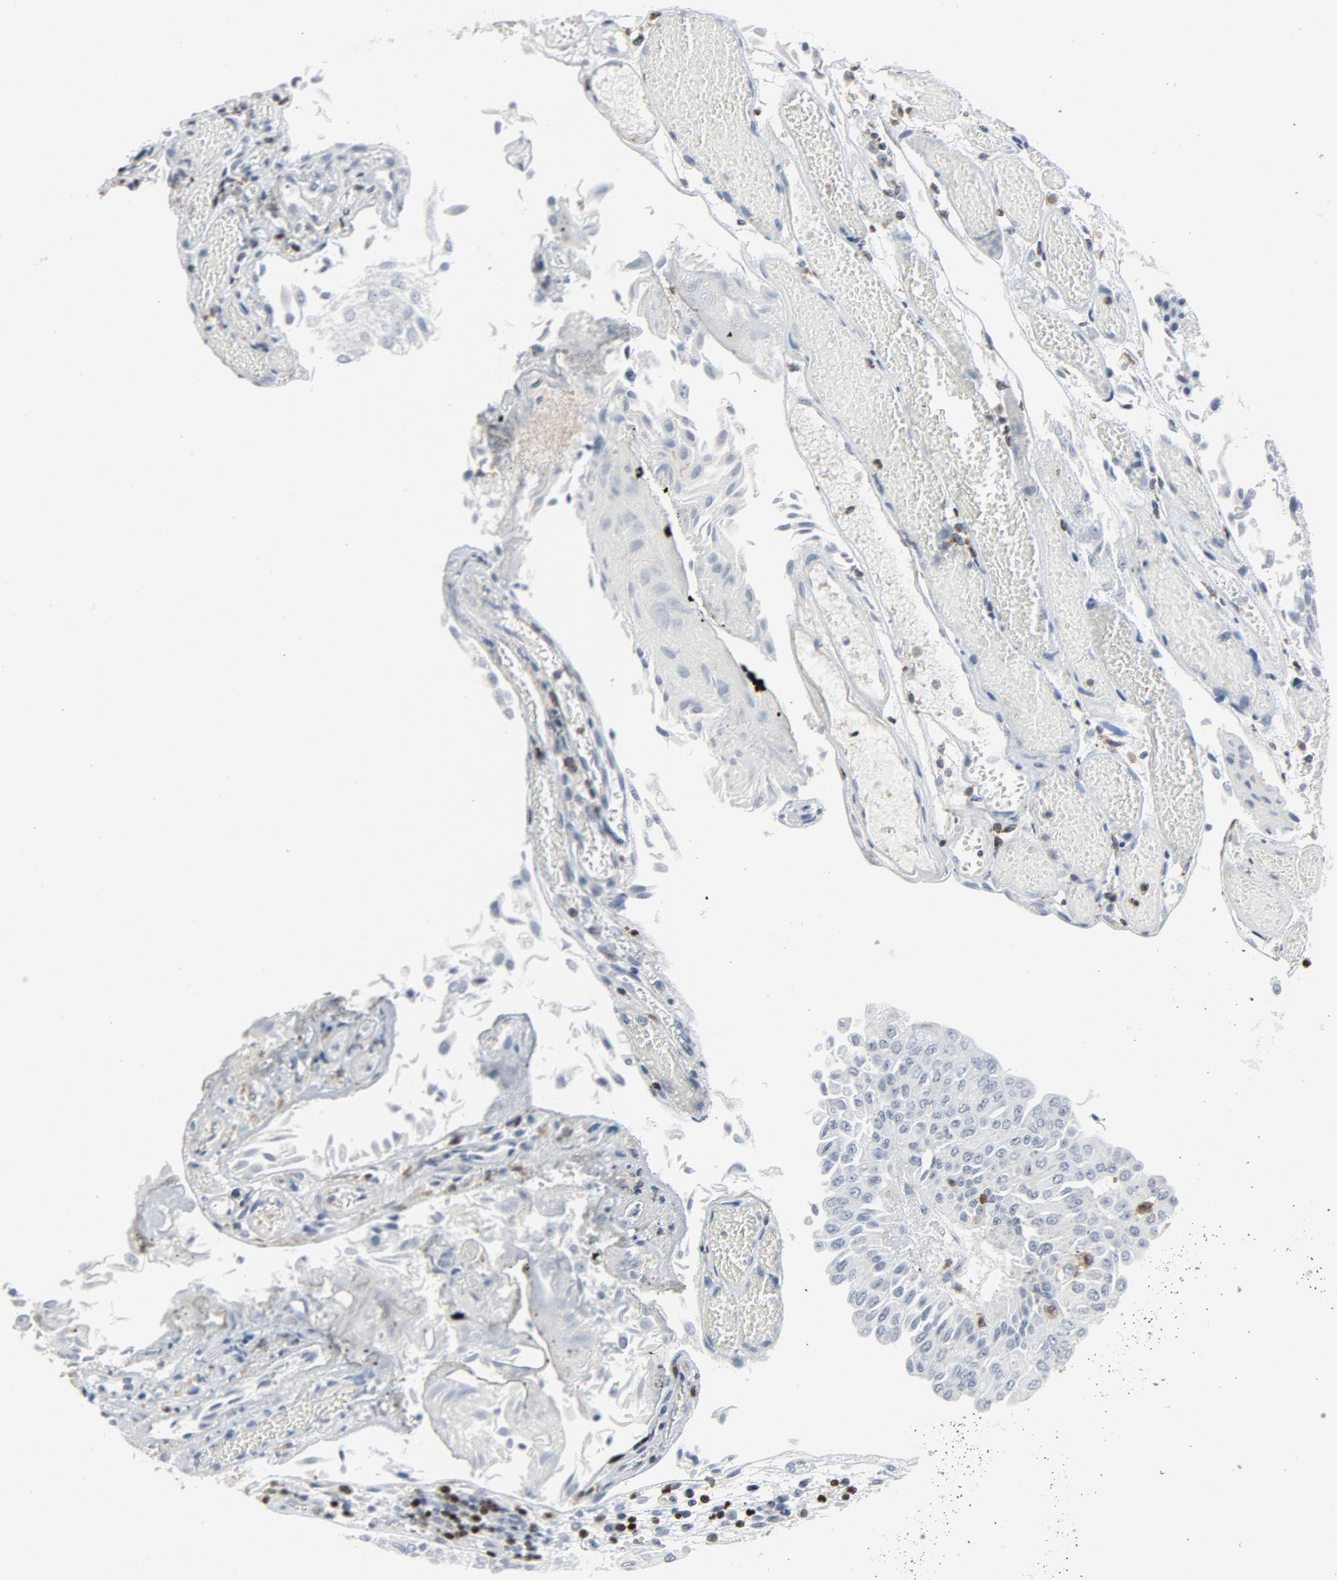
{"staining": {"intensity": "negative", "quantity": "none", "location": "none"}, "tissue": "urothelial cancer", "cell_type": "Tumor cells", "image_type": "cancer", "snomed": [{"axis": "morphology", "description": "Urothelial carcinoma, Low grade"}, {"axis": "topography", "description": "Urinary bladder"}], "caption": "Tumor cells are negative for protein expression in human urothelial cancer. Nuclei are stained in blue.", "gene": "LCP2", "patient": {"sex": "male", "age": 86}}